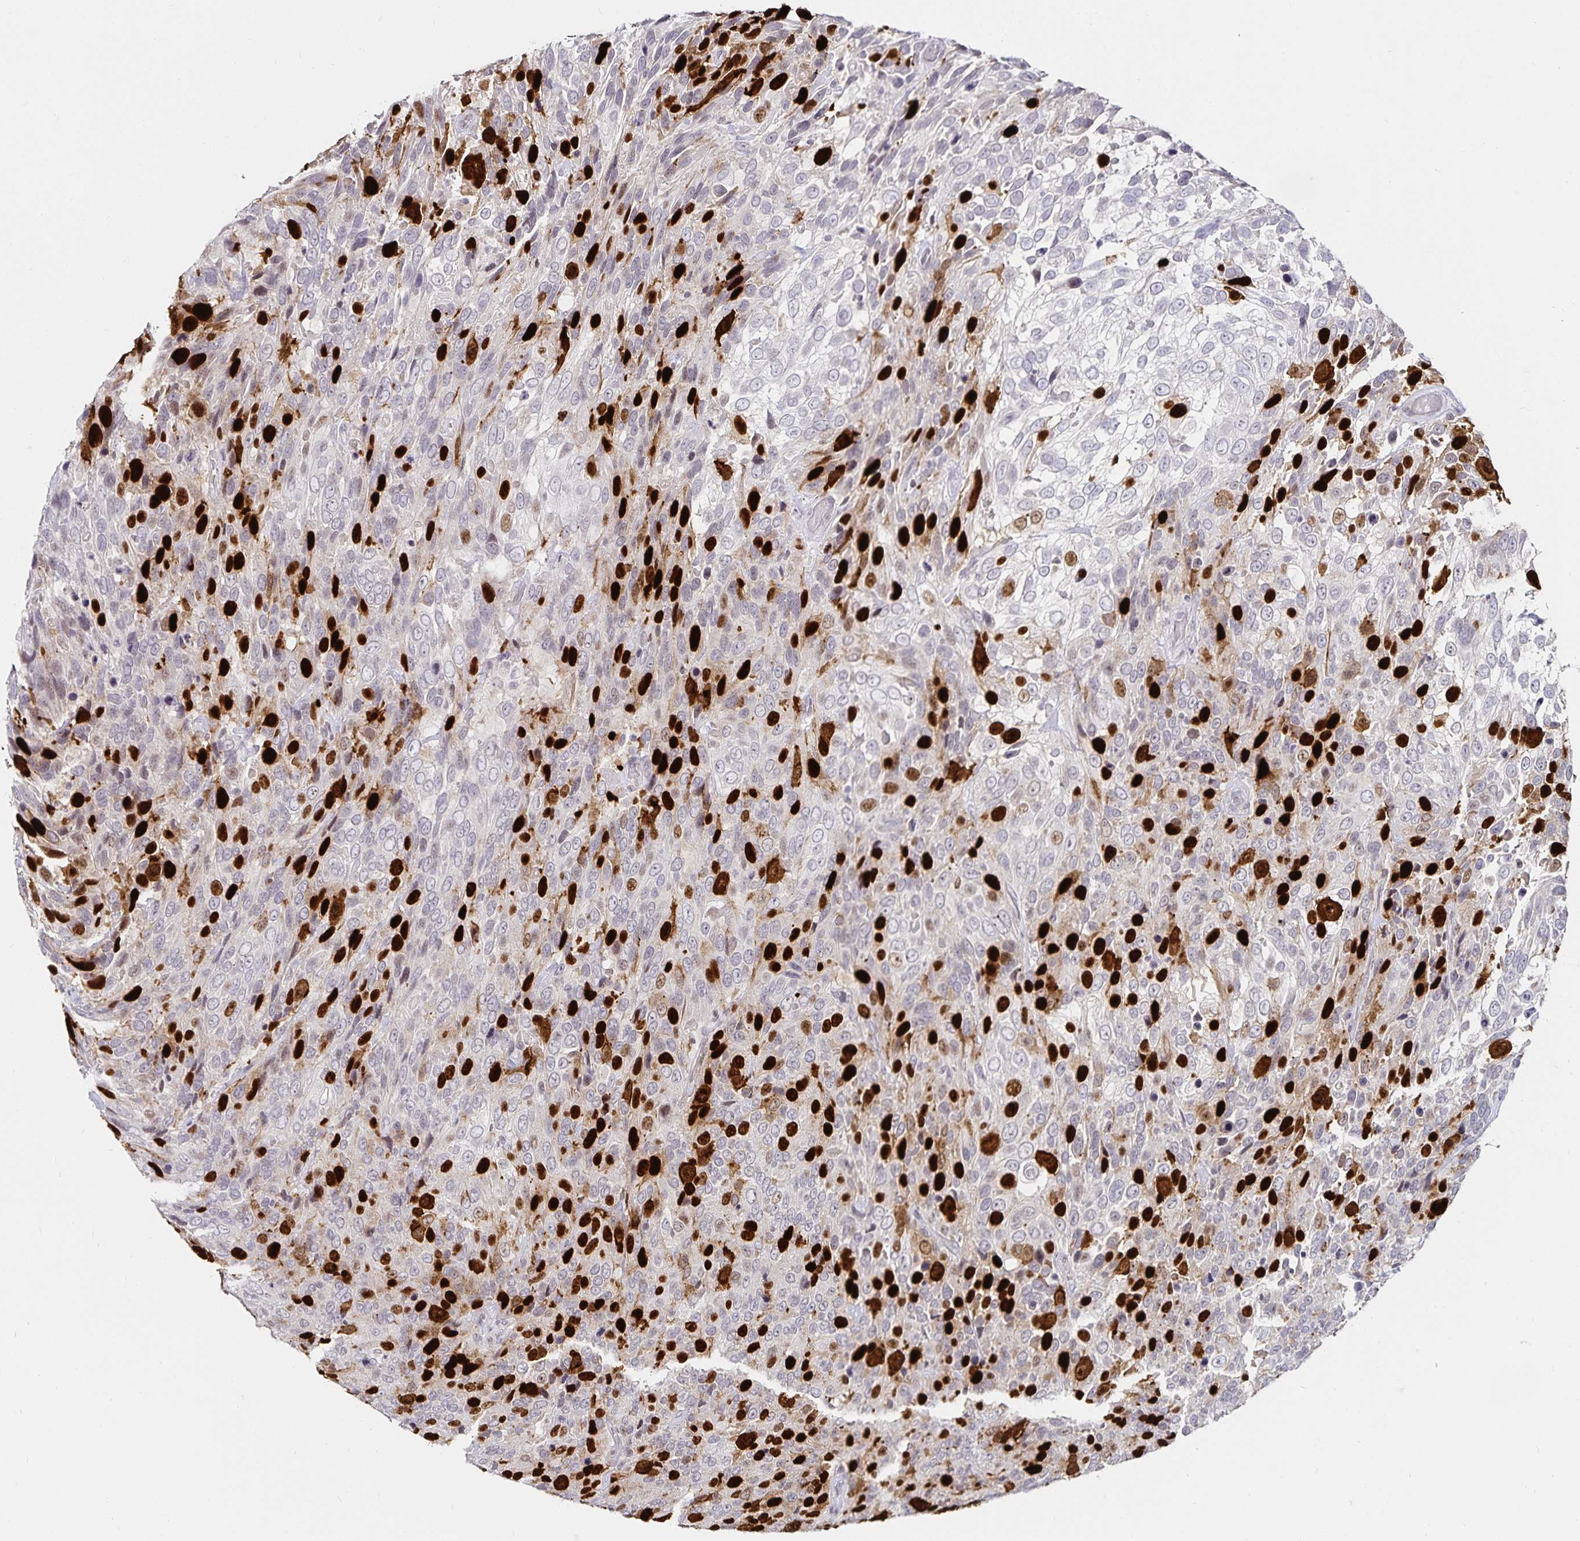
{"staining": {"intensity": "strong", "quantity": "25%-75%", "location": "nuclear"}, "tissue": "urothelial cancer", "cell_type": "Tumor cells", "image_type": "cancer", "snomed": [{"axis": "morphology", "description": "Urothelial carcinoma, High grade"}, {"axis": "topography", "description": "Urinary bladder"}], "caption": "Tumor cells reveal high levels of strong nuclear expression in about 25%-75% of cells in human urothelial cancer.", "gene": "ANLN", "patient": {"sex": "female", "age": 70}}